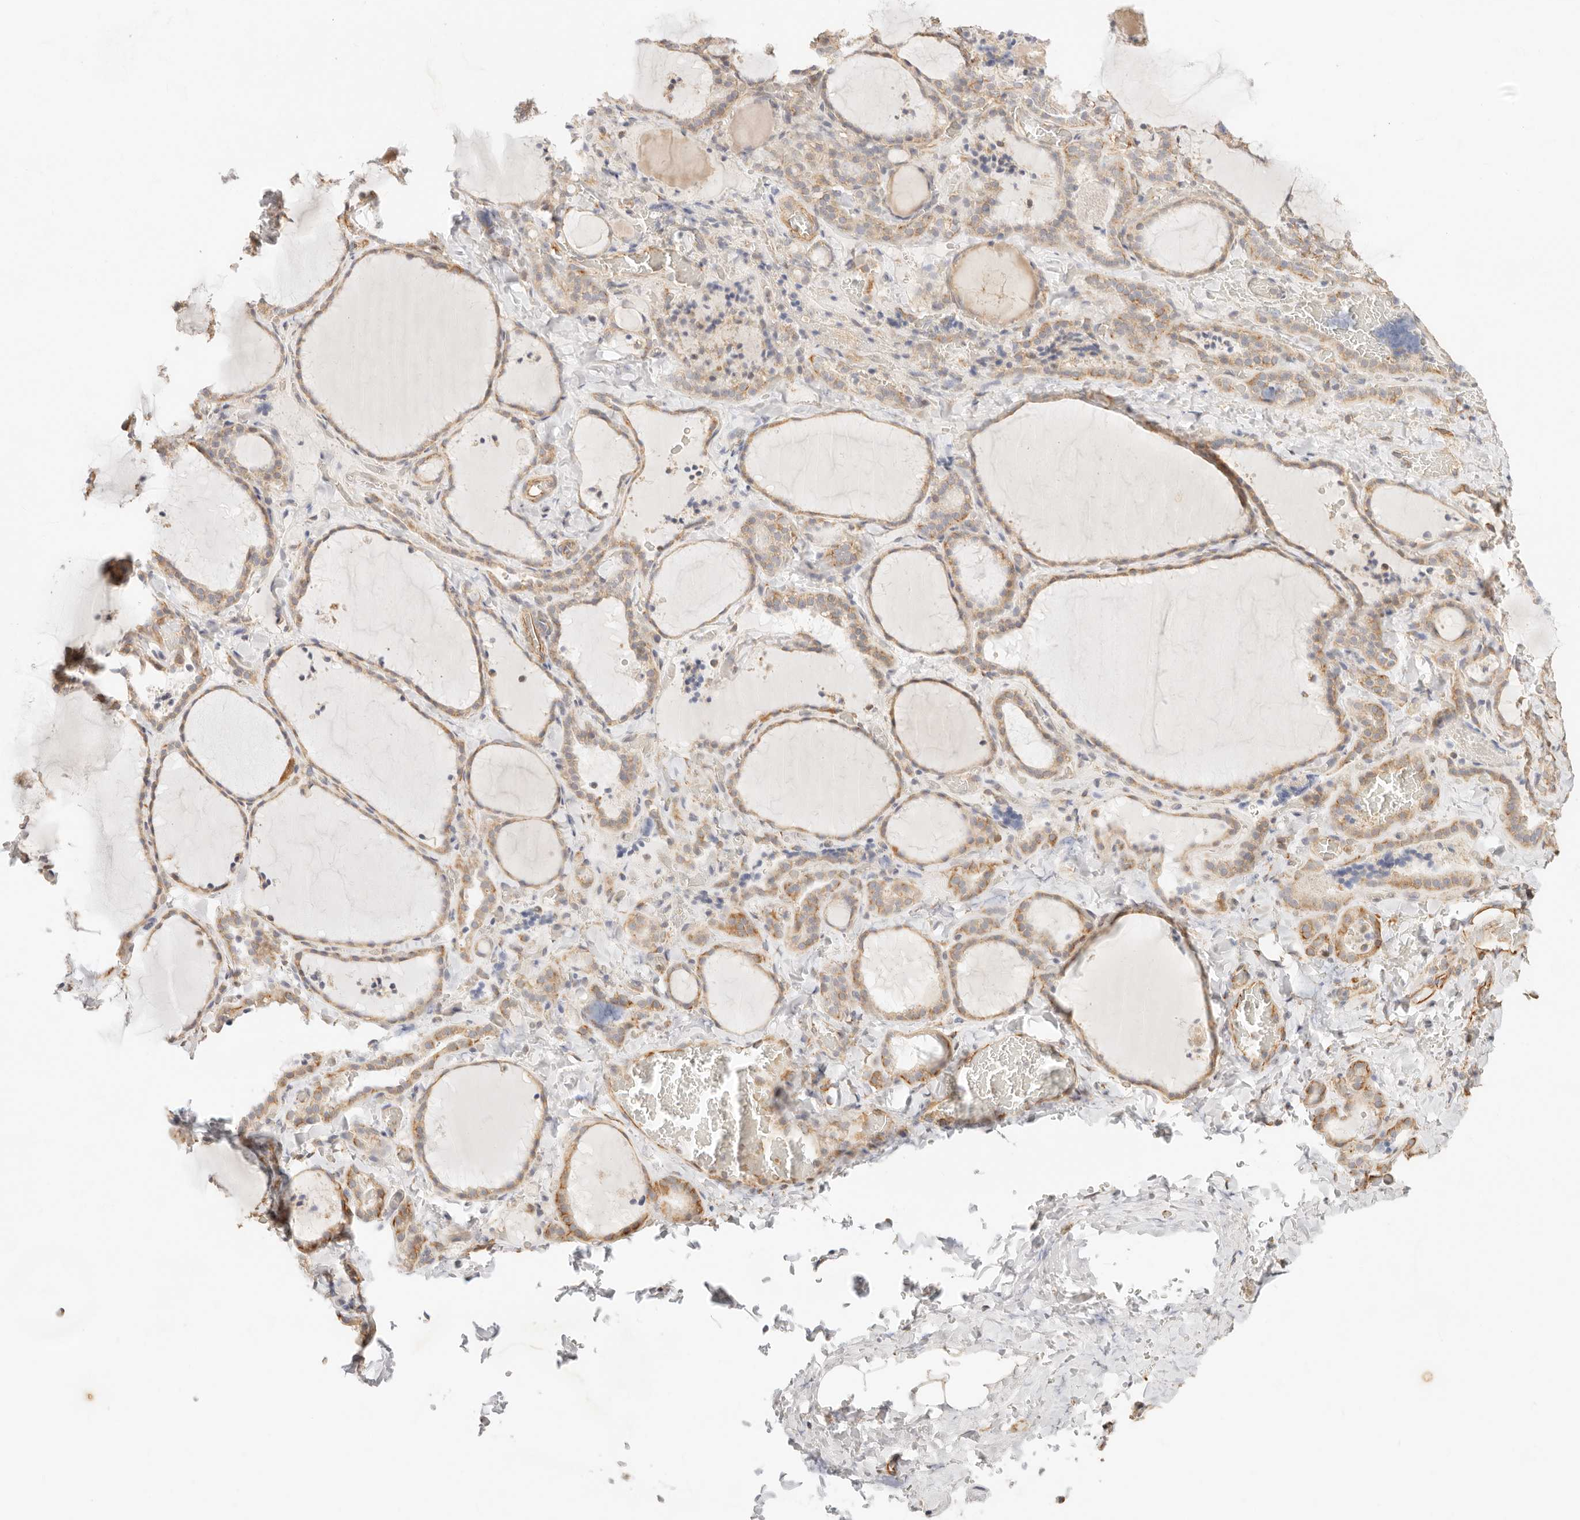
{"staining": {"intensity": "weak", "quantity": ">75%", "location": "cytoplasmic/membranous"}, "tissue": "thyroid gland", "cell_type": "Glandular cells", "image_type": "normal", "snomed": [{"axis": "morphology", "description": "Normal tissue, NOS"}, {"axis": "topography", "description": "Thyroid gland"}], "caption": "Immunohistochemistry staining of normal thyroid gland, which displays low levels of weak cytoplasmic/membranous positivity in about >75% of glandular cells indicating weak cytoplasmic/membranous protein expression. The staining was performed using DAB (3,3'-diaminobenzidine) (brown) for protein detection and nuclei were counterstained in hematoxylin (blue).", "gene": "ZC3H11A", "patient": {"sex": "female", "age": 22}}